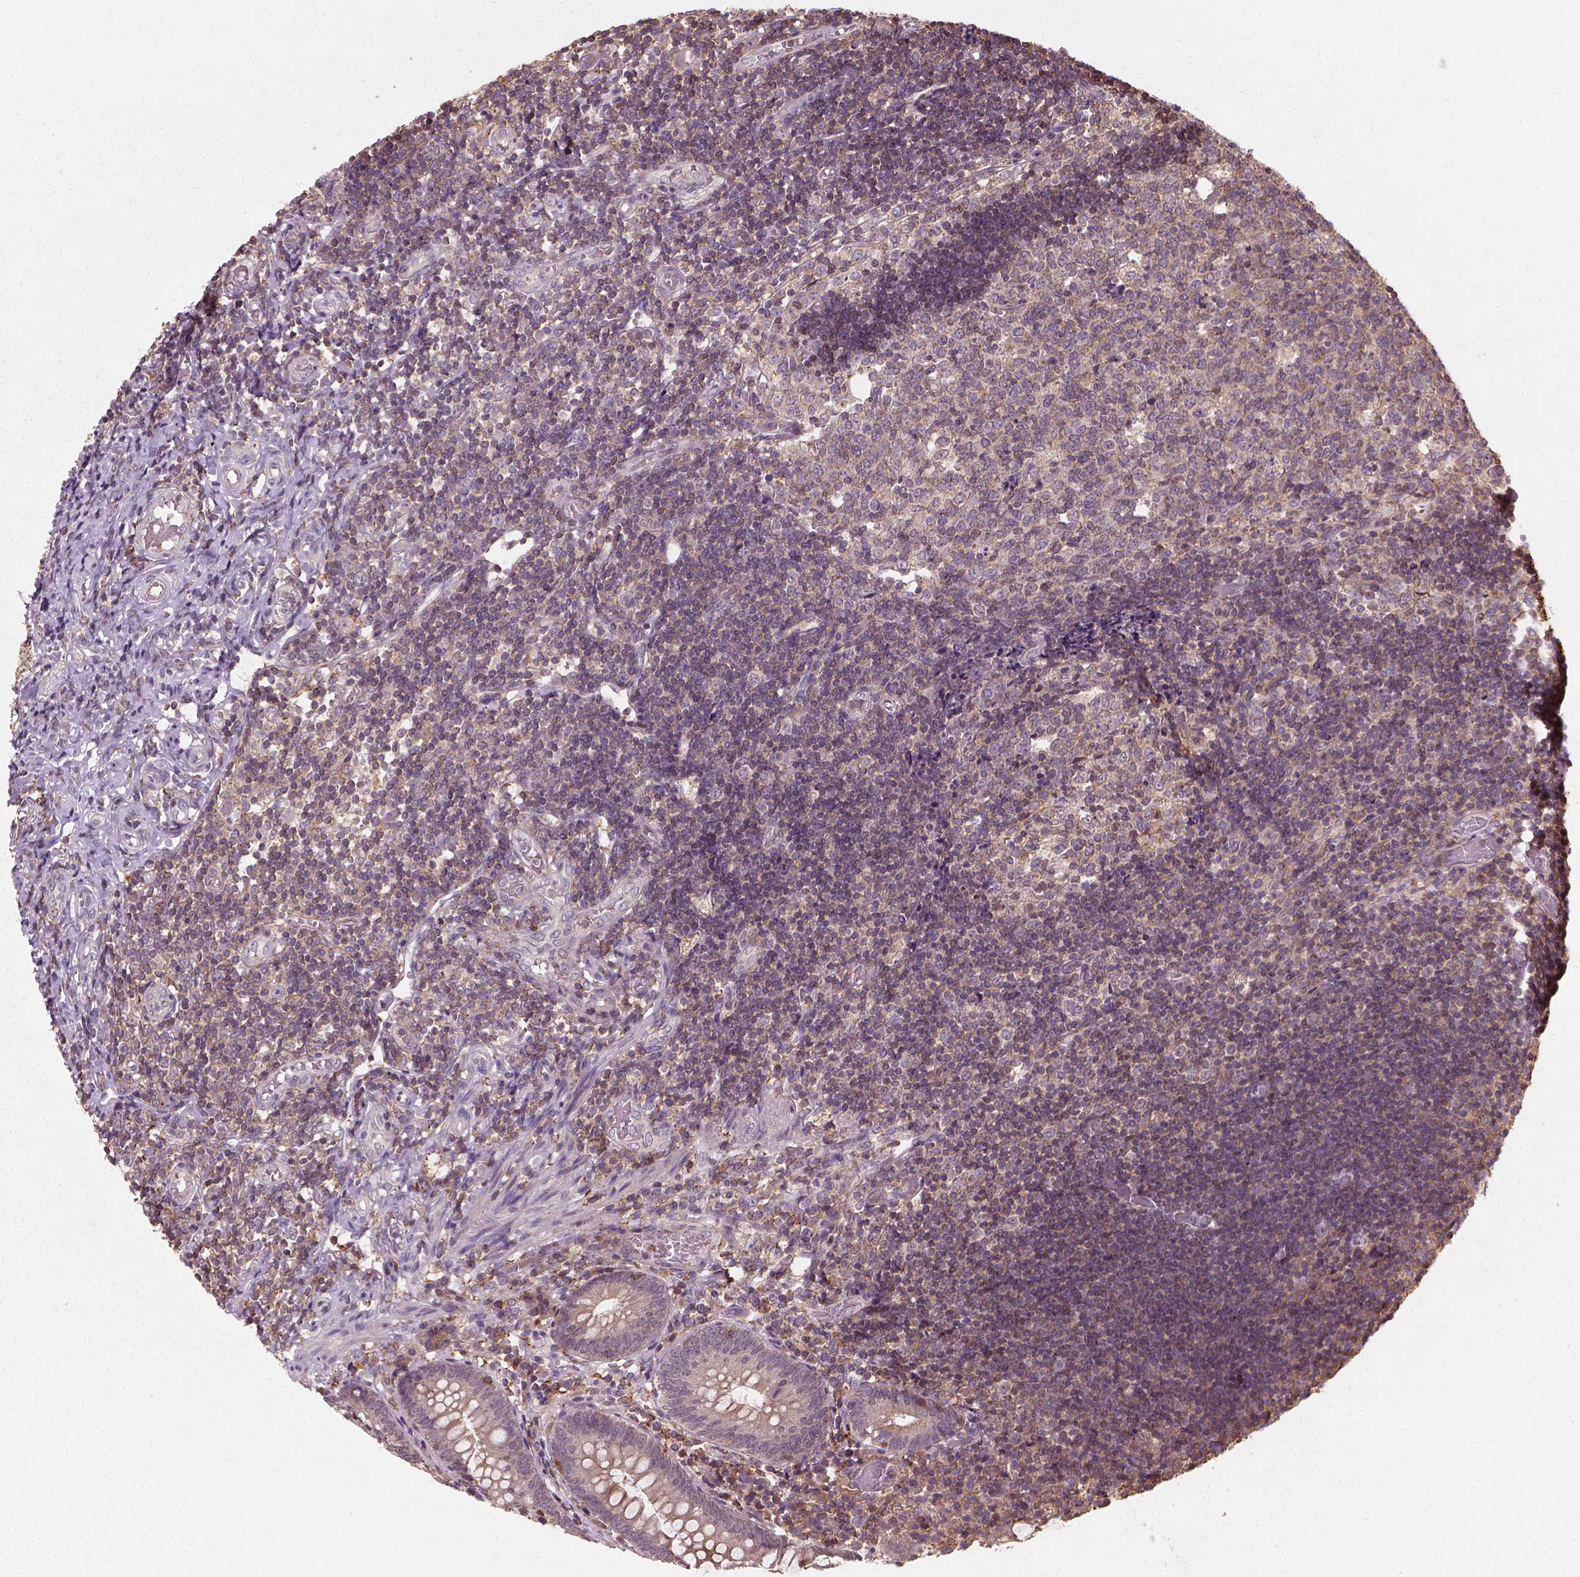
{"staining": {"intensity": "weak", "quantity": ">75%", "location": "cytoplasmic/membranous"}, "tissue": "appendix", "cell_type": "Glandular cells", "image_type": "normal", "snomed": [{"axis": "morphology", "description": "Normal tissue, NOS"}, {"axis": "topography", "description": "Appendix"}], "caption": "Human appendix stained for a protein (brown) reveals weak cytoplasmic/membranous positive positivity in about >75% of glandular cells.", "gene": "CAMKK1", "patient": {"sex": "female", "age": 32}}